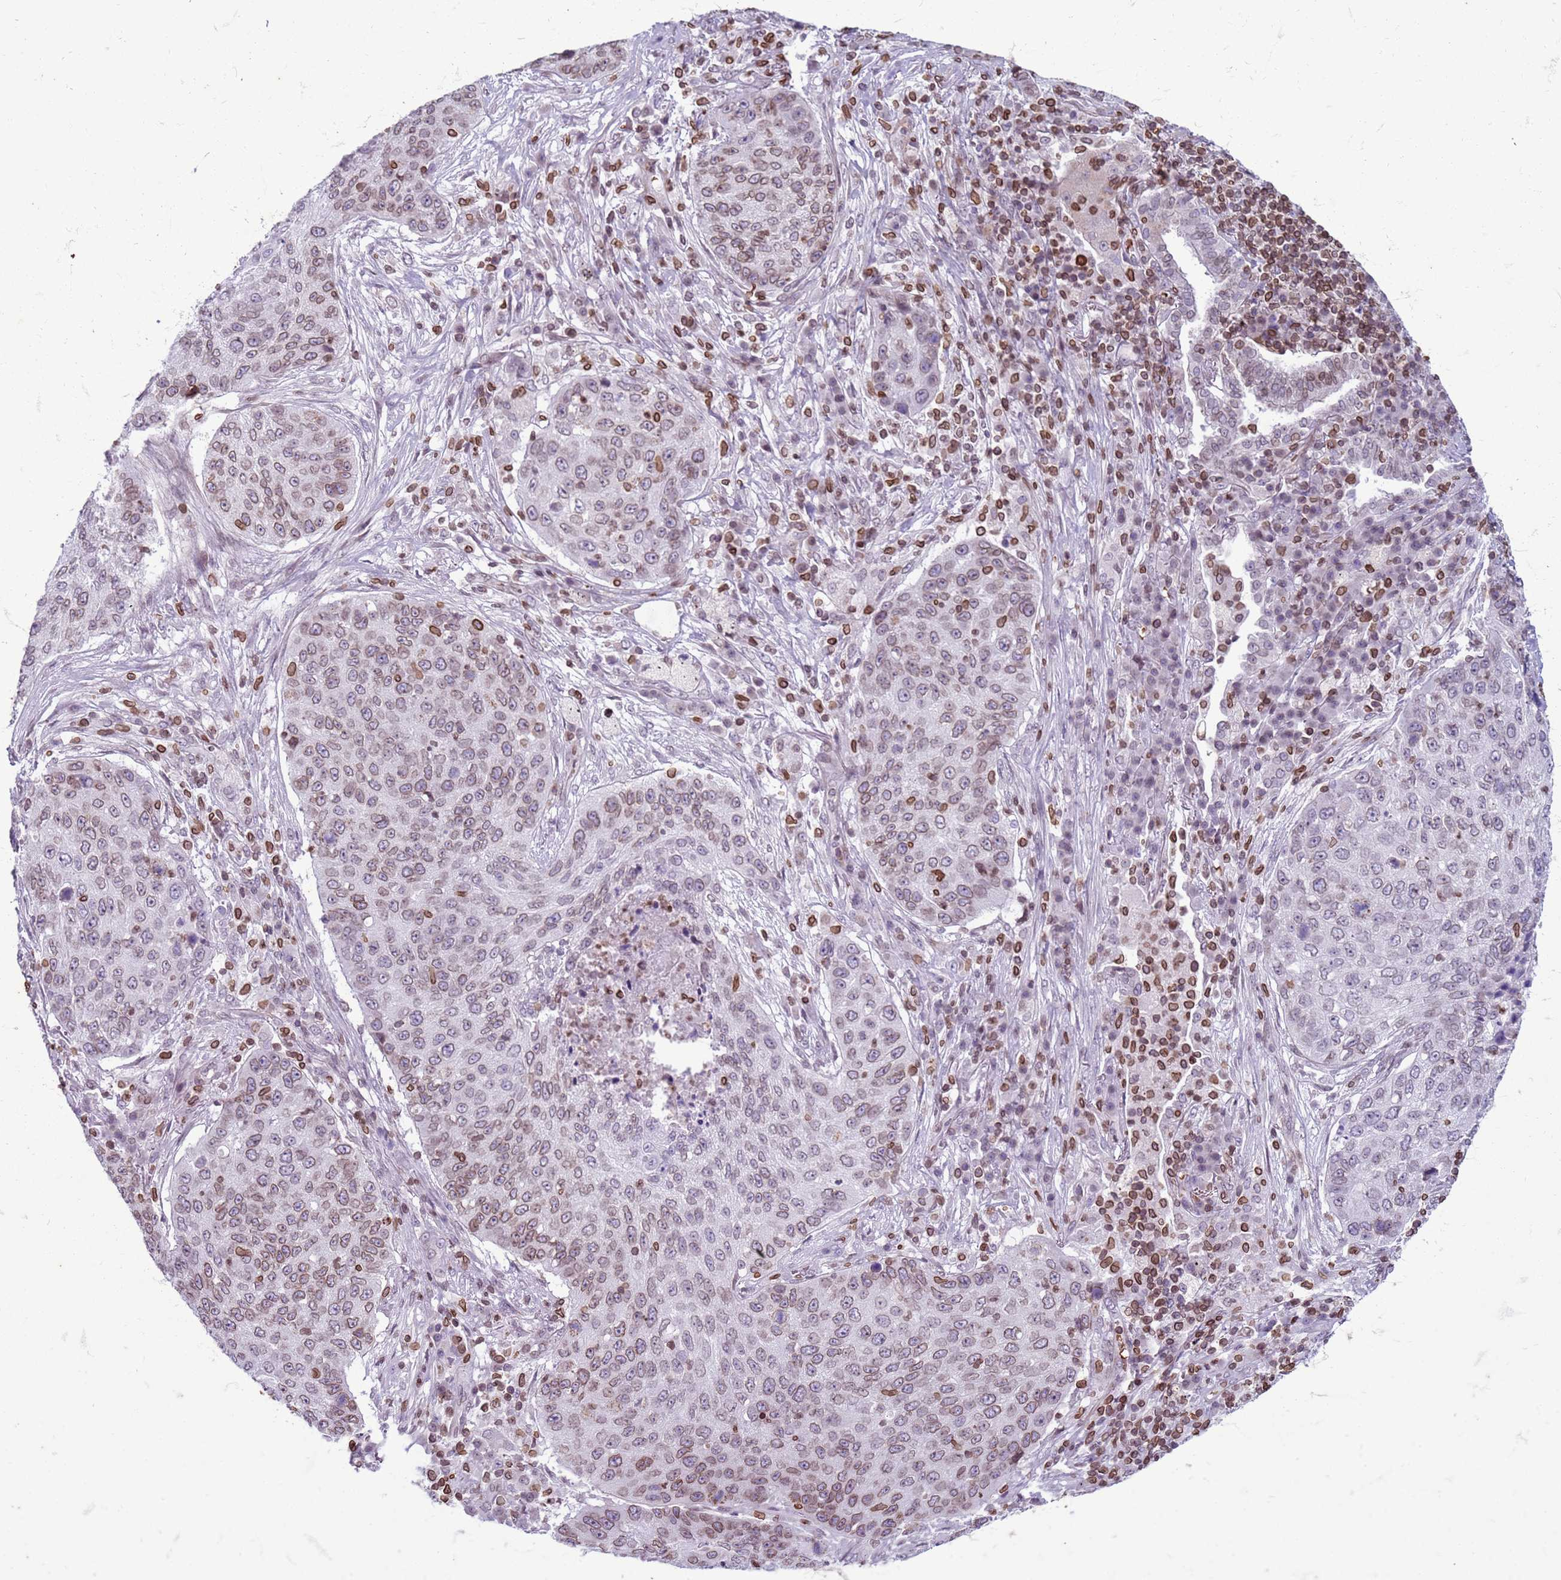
{"staining": {"intensity": "moderate", "quantity": "25%-75%", "location": "cytoplasmic/membranous,nuclear"}, "tissue": "lung cancer", "cell_type": "Tumor cells", "image_type": "cancer", "snomed": [{"axis": "morphology", "description": "Squamous cell carcinoma, NOS"}, {"axis": "topography", "description": "Lung"}], "caption": "A histopathology image showing moderate cytoplasmic/membranous and nuclear positivity in approximately 25%-75% of tumor cells in lung cancer, as visualized by brown immunohistochemical staining.", "gene": "METTL25B", "patient": {"sex": "female", "age": 63}}